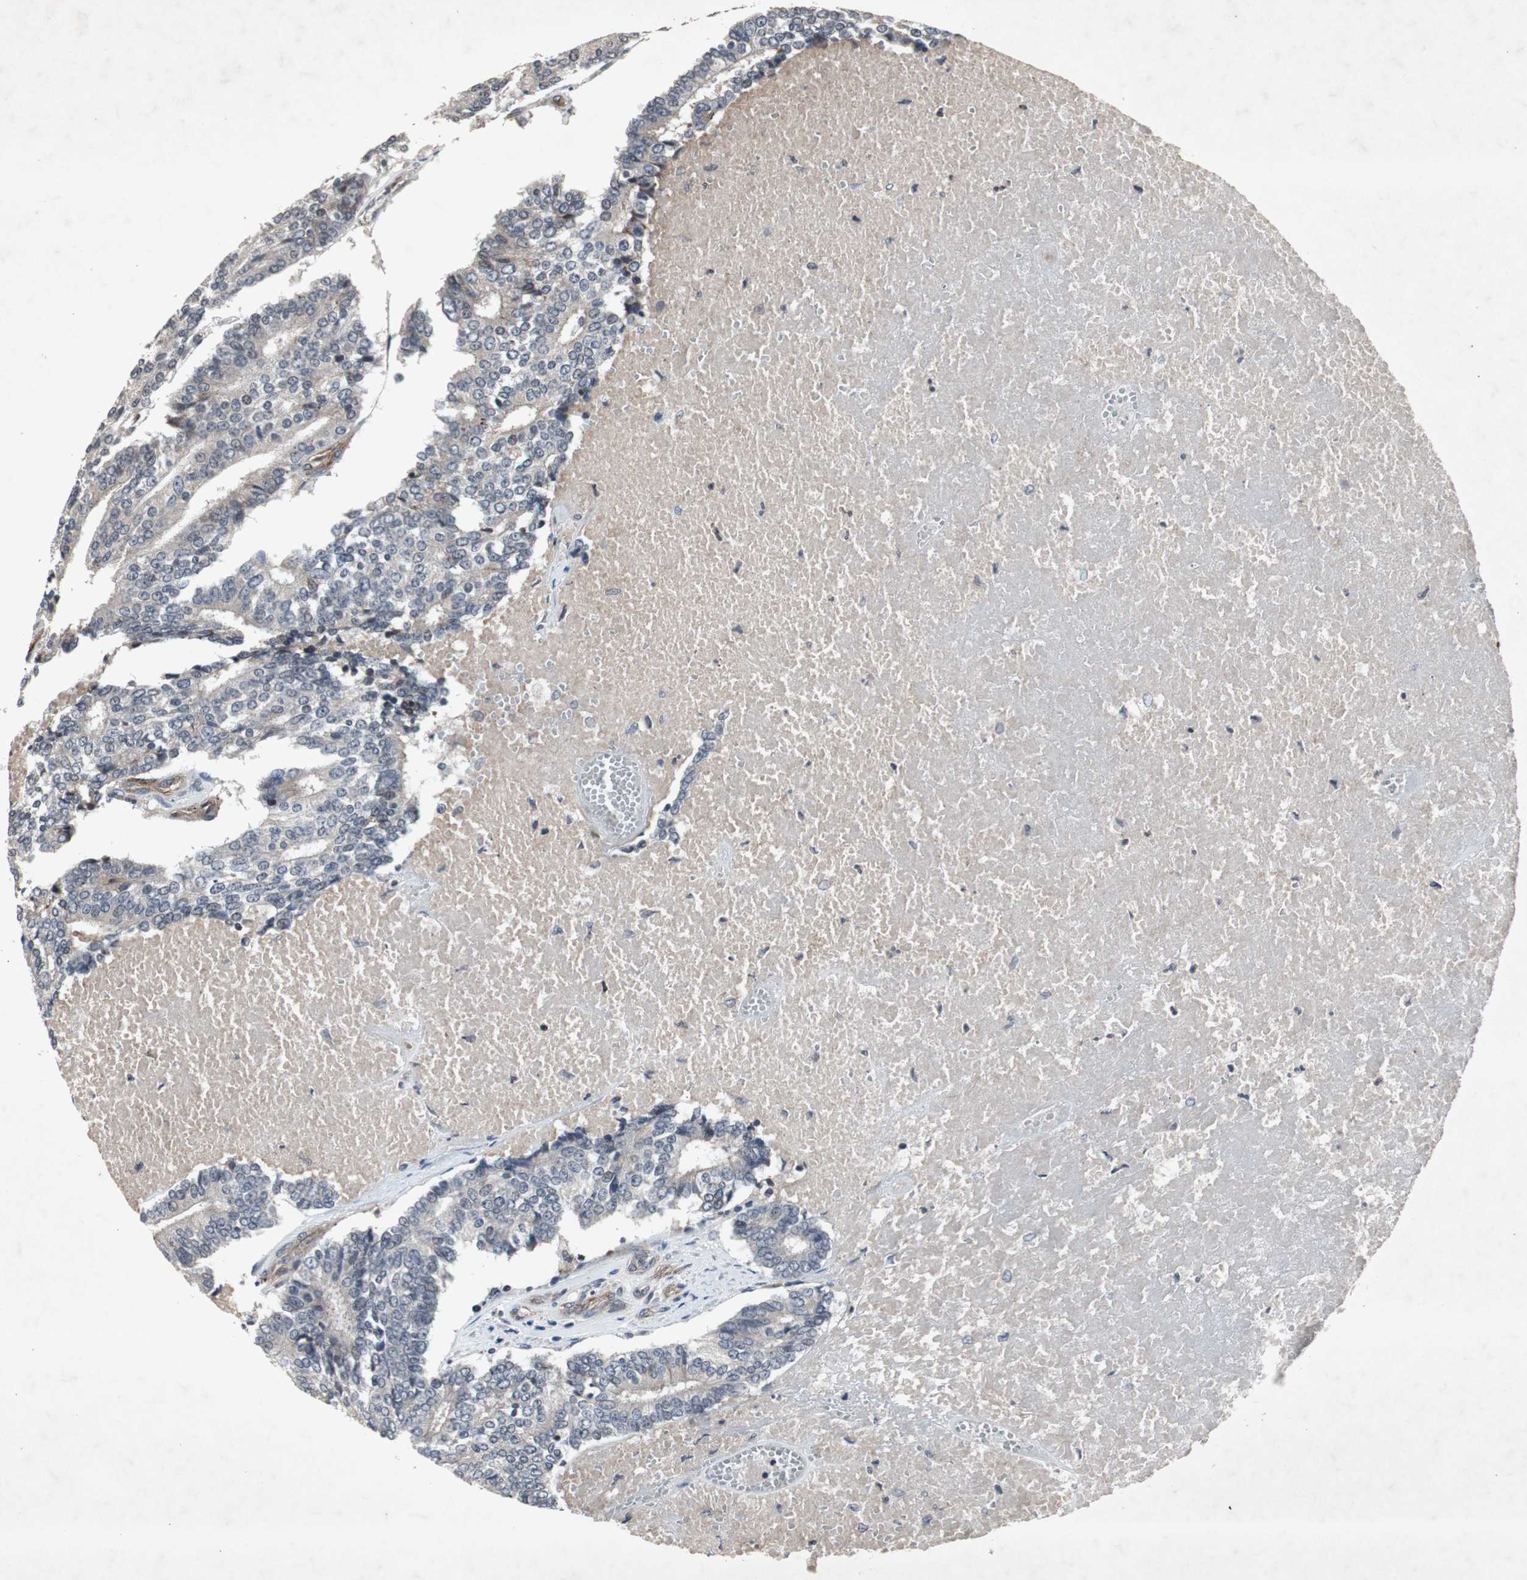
{"staining": {"intensity": "negative", "quantity": "none", "location": "none"}, "tissue": "prostate cancer", "cell_type": "Tumor cells", "image_type": "cancer", "snomed": [{"axis": "morphology", "description": "Adenocarcinoma, High grade"}, {"axis": "topography", "description": "Prostate"}], "caption": "An image of human prostate cancer (adenocarcinoma (high-grade)) is negative for staining in tumor cells. (DAB (3,3'-diaminobenzidine) immunohistochemistry (IHC) with hematoxylin counter stain).", "gene": "CRADD", "patient": {"sex": "male", "age": 55}}